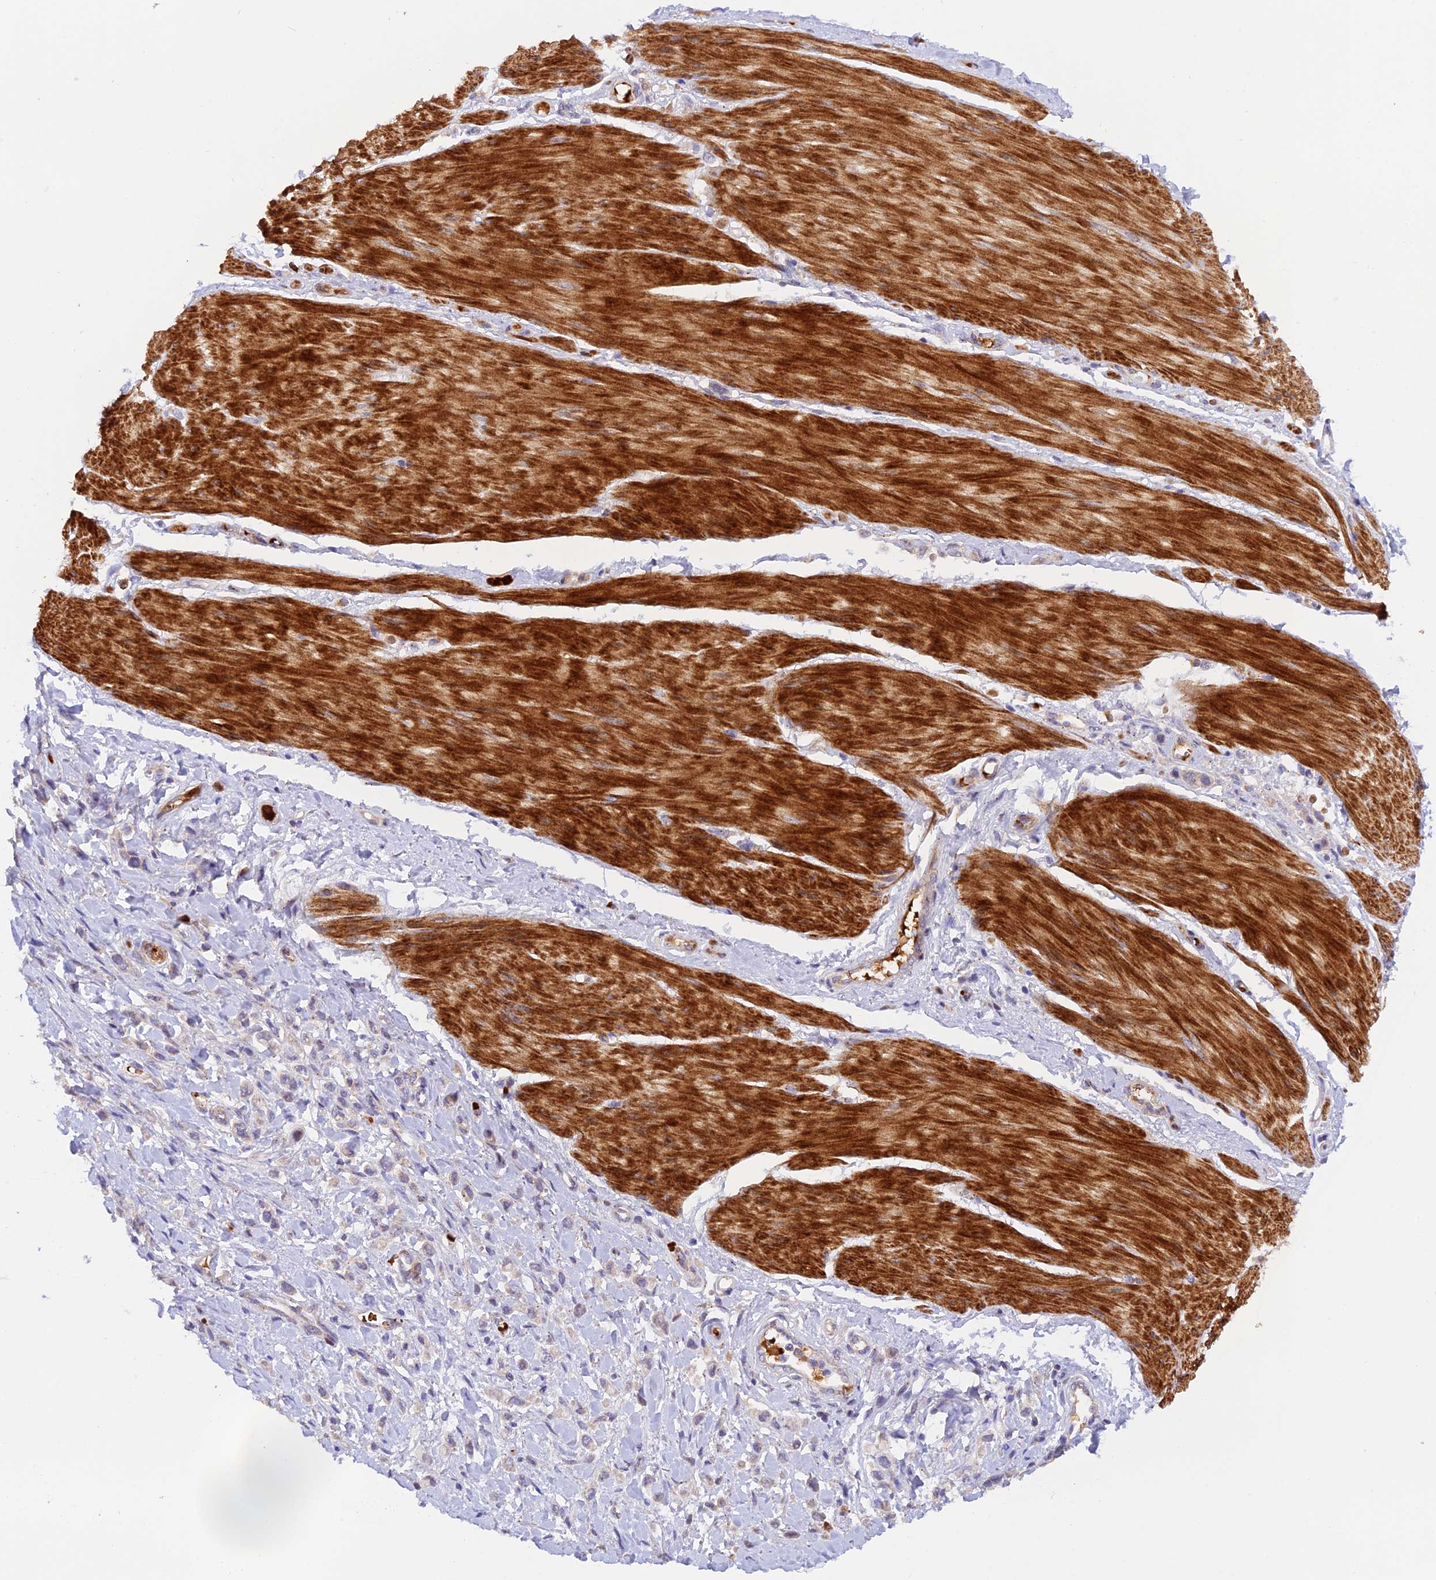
{"staining": {"intensity": "negative", "quantity": "none", "location": "none"}, "tissue": "stomach cancer", "cell_type": "Tumor cells", "image_type": "cancer", "snomed": [{"axis": "morphology", "description": "Adenocarcinoma, NOS"}, {"axis": "topography", "description": "Stomach"}], "caption": "IHC photomicrograph of stomach cancer stained for a protein (brown), which demonstrates no positivity in tumor cells. The staining is performed using DAB brown chromogen with nuclei counter-stained in using hematoxylin.", "gene": "WDFY4", "patient": {"sex": "female", "age": 65}}